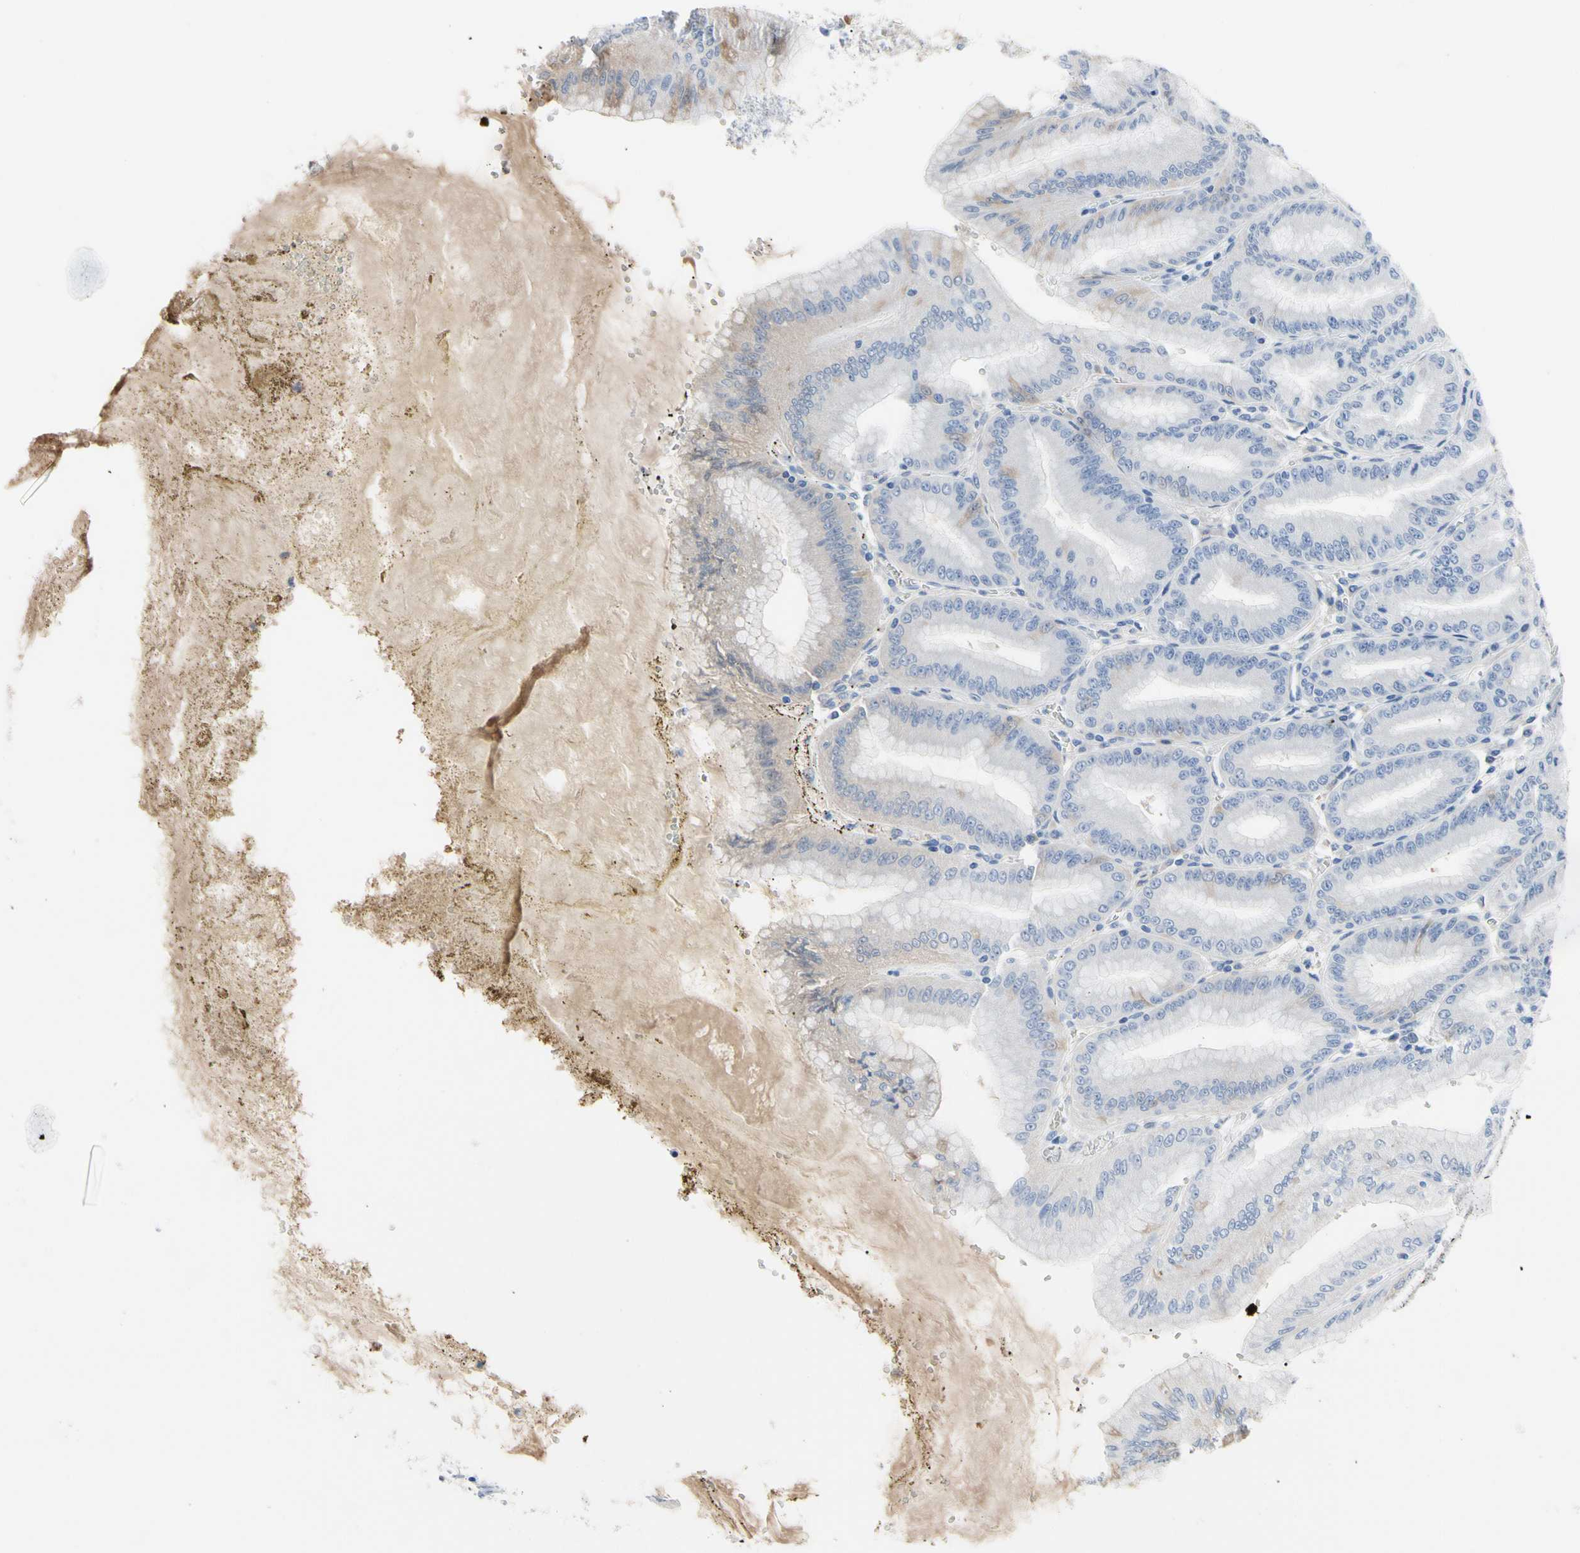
{"staining": {"intensity": "negative", "quantity": "none", "location": "none"}, "tissue": "stomach", "cell_type": "Glandular cells", "image_type": "normal", "snomed": [{"axis": "morphology", "description": "Normal tissue, NOS"}, {"axis": "topography", "description": "Stomach, lower"}], "caption": "Benign stomach was stained to show a protein in brown. There is no significant staining in glandular cells. (DAB immunohistochemistry, high magnification).", "gene": "ECRG4", "patient": {"sex": "male", "age": 71}}